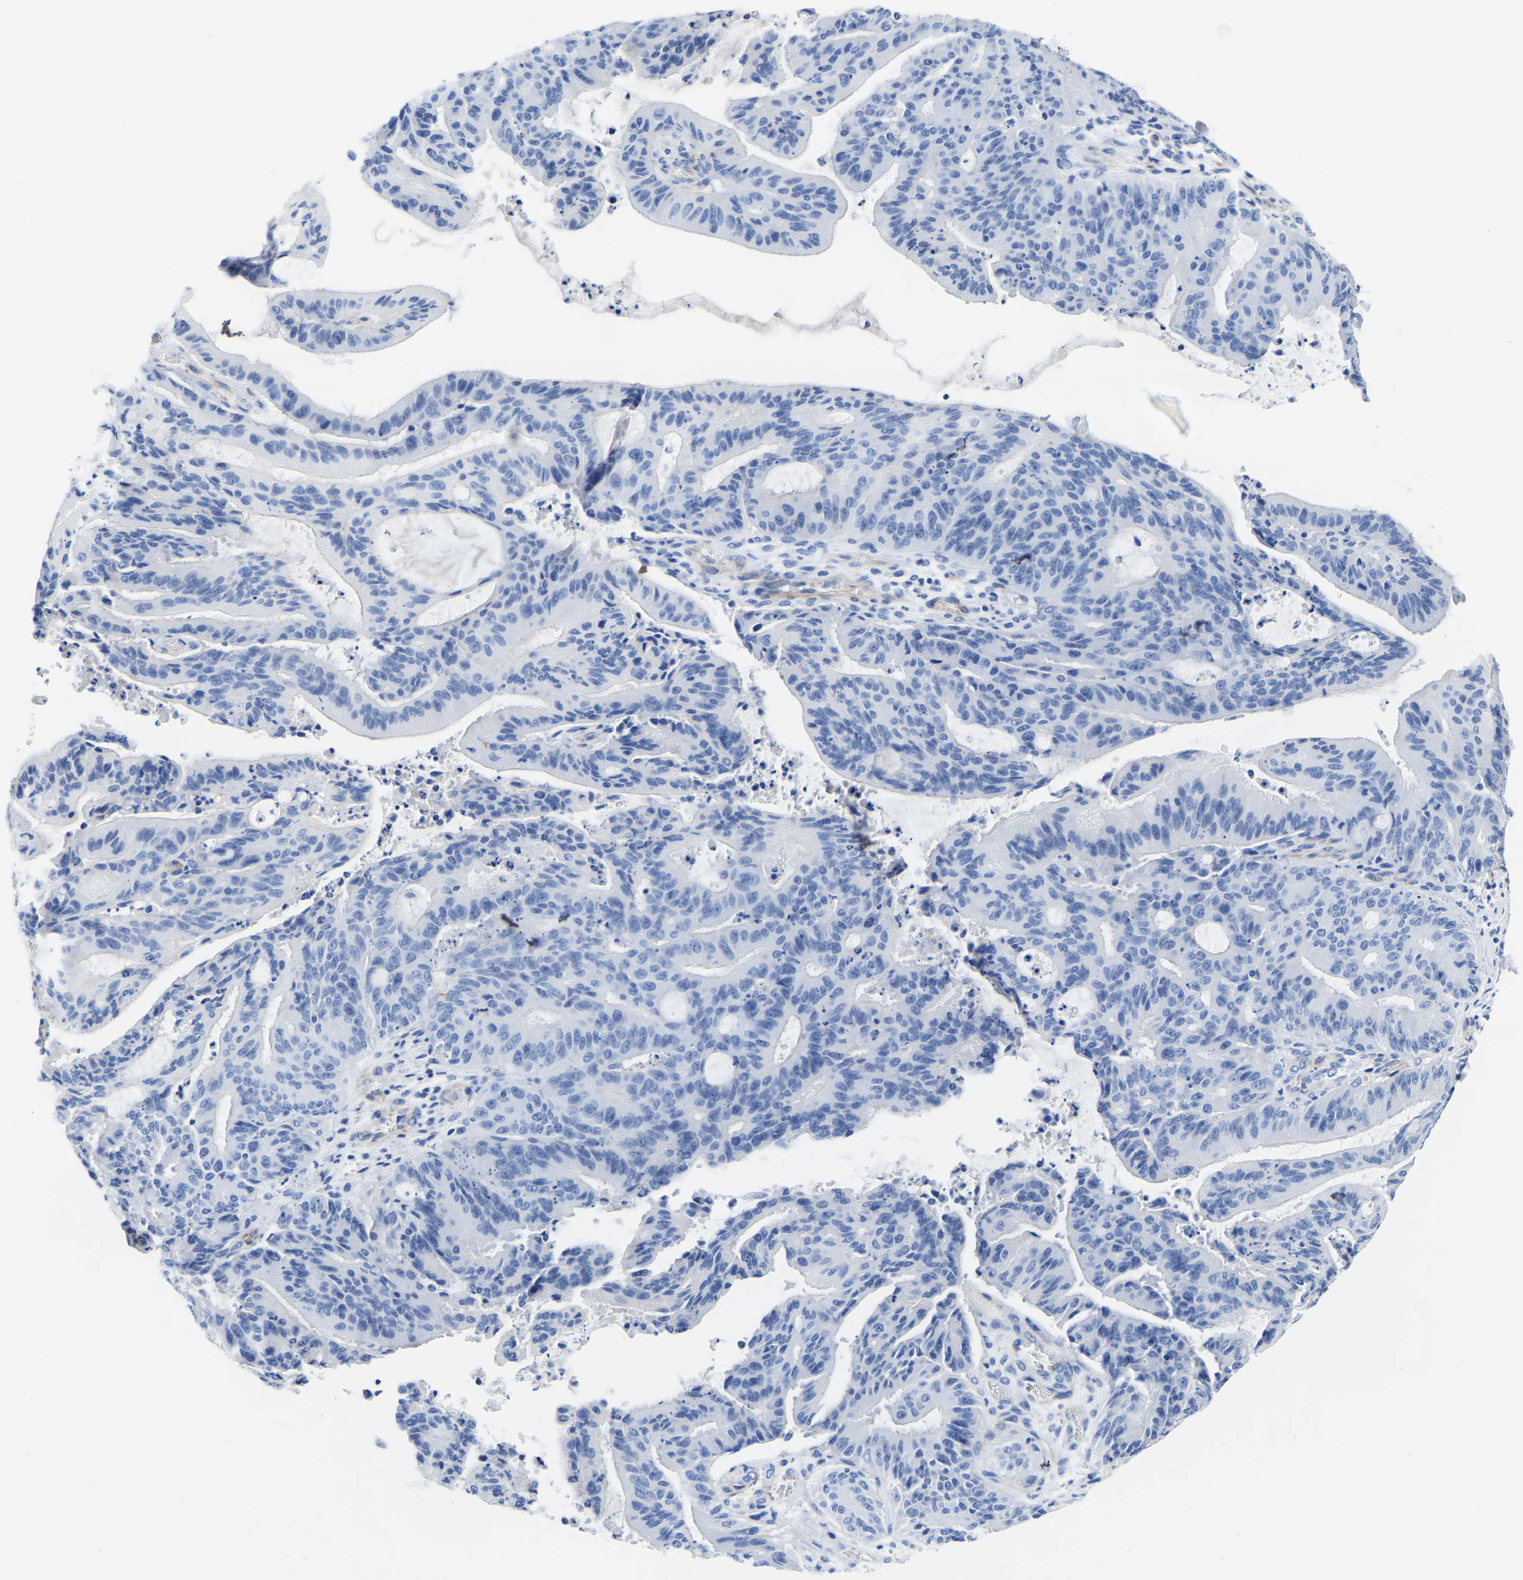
{"staining": {"intensity": "negative", "quantity": "none", "location": "none"}, "tissue": "liver cancer", "cell_type": "Tumor cells", "image_type": "cancer", "snomed": [{"axis": "morphology", "description": "Normal tissue, NOS"}, {"axis": "morphology", "description": "Cholangiocarcinoma"}, {"axis": "topography", "description": "Liver"}, {"axis": "topography", "description": "Peripheral nerve tissue"}], "caption": "Tumor cells are negative for brown protein staining in liver cancer (cholangiocarcinoma). (Brightfield microscopy of DAB (3,3'-diaminobenzidine) immunohistochemistry at high magnification).", "gene": "SLC45A3", "patient": {"sex": "female", "age": 73}}